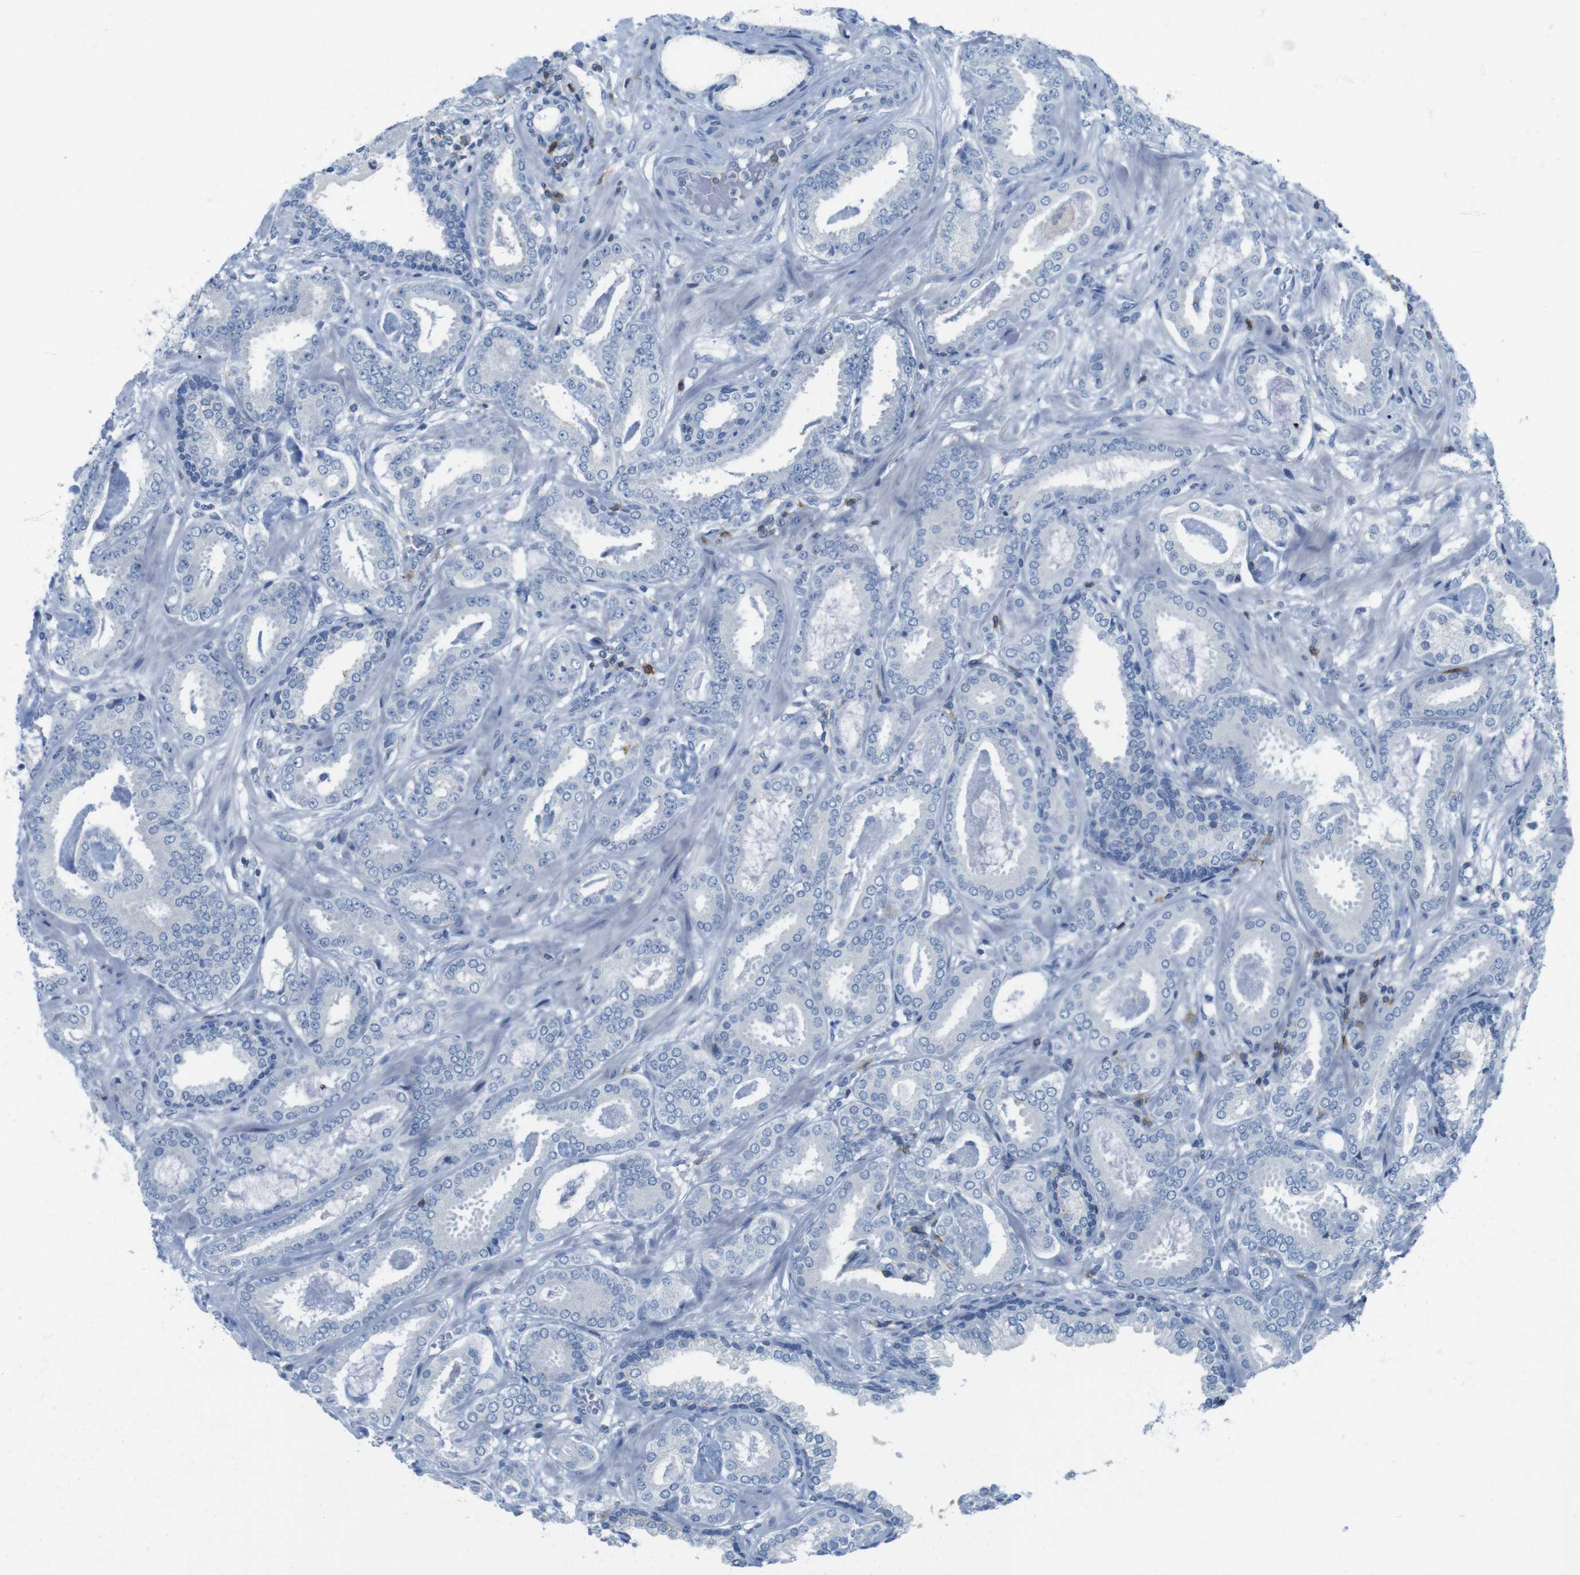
{"staining": {"intensity": "negative", "quantity": "none", "location": "none"}, "tissue": "prostate cancer", "cell_type": "Tumor cells", "image_type": "cancer", "snomed": [{"axis": "morphology", "description": "Adenocarcinoma, Low grade"}, {"axis": "topography", "description": "Prostate"}], "caption": "High magnification brightfield microscopy of prostate low-grade adenocarcinoma stained with DAB (brown) and counterstained with hematoxylin (blue): tumor cells show no significant staining.", "gene": "CD5", "patient": {"sex": "male", "age": 53}}